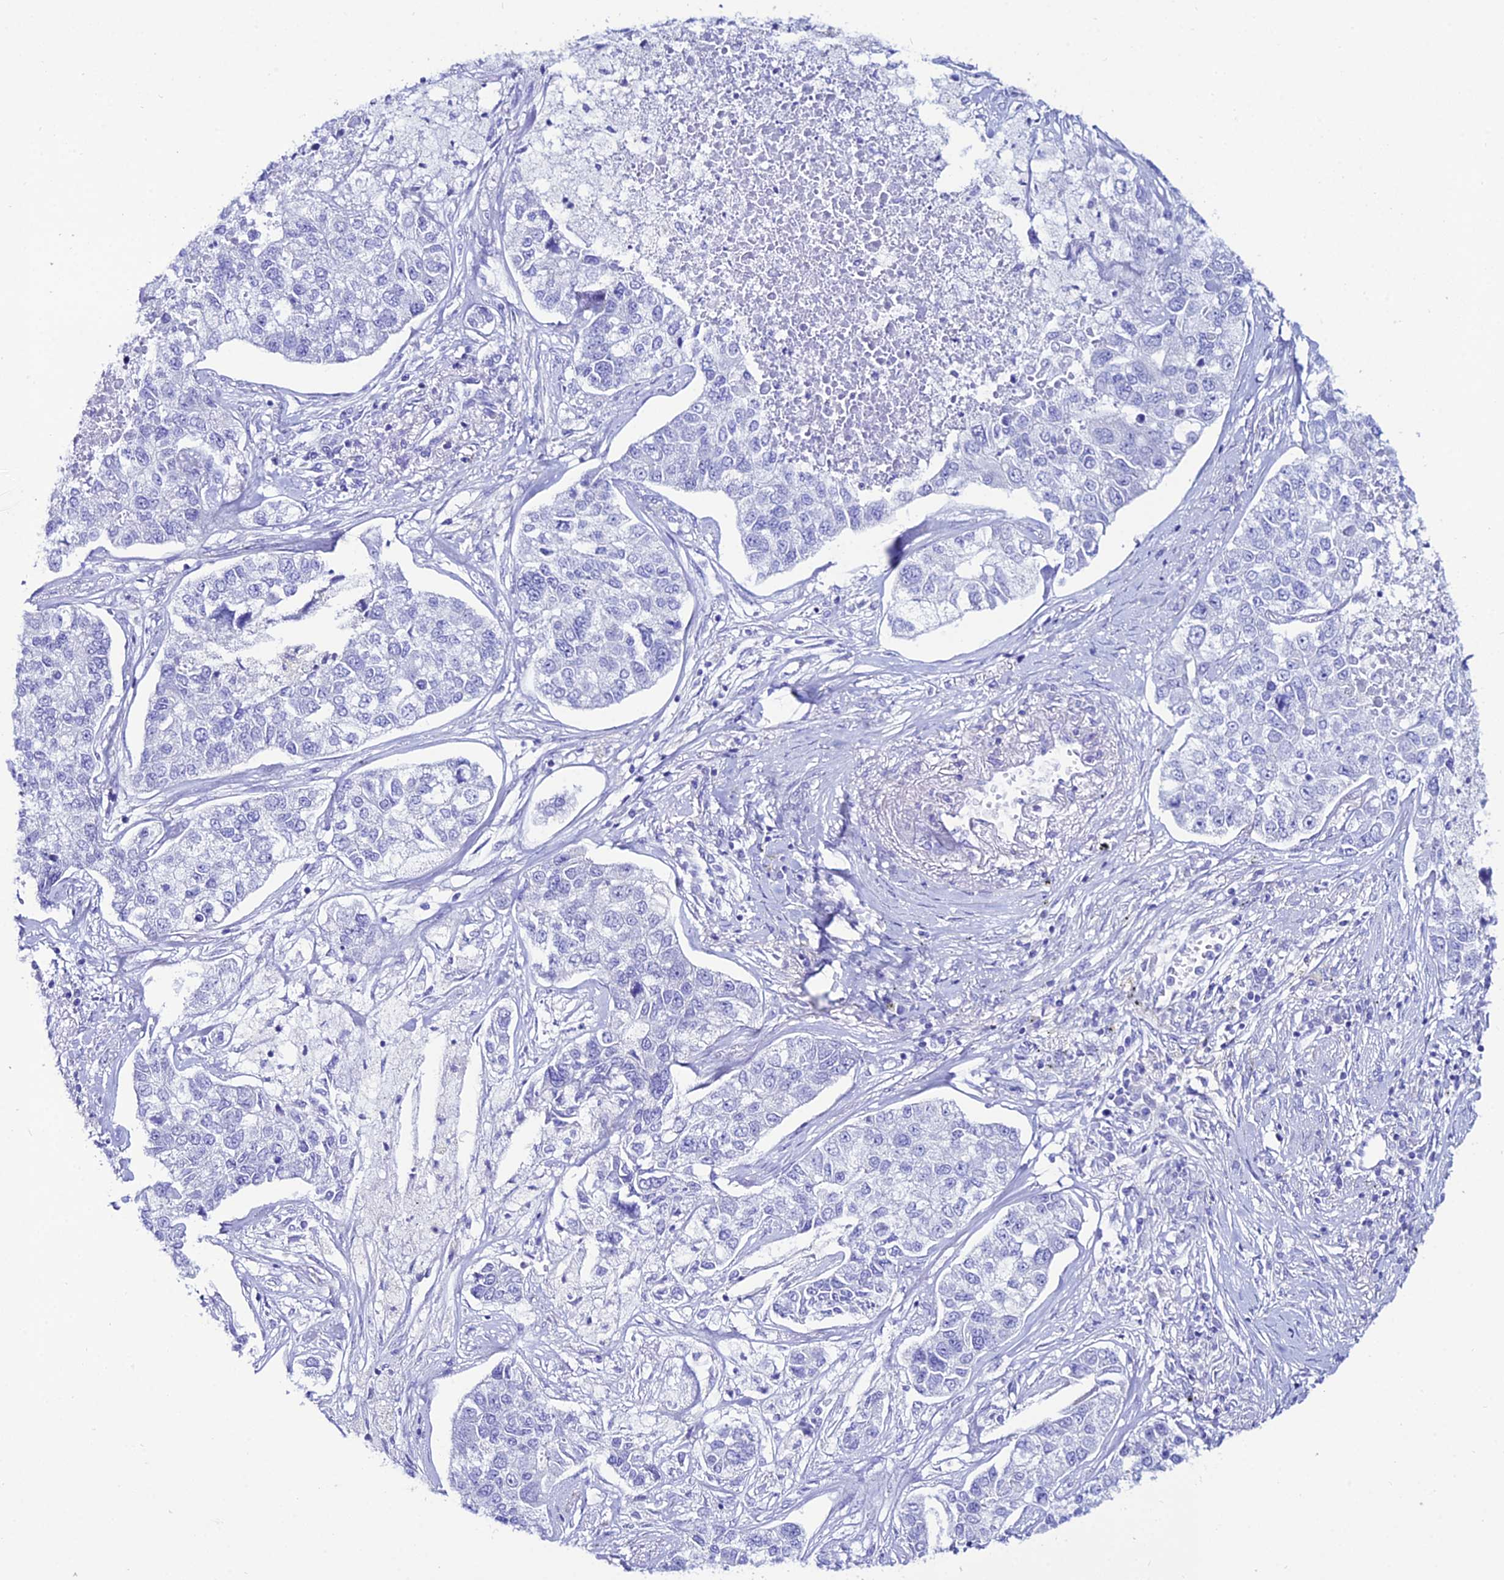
{"staining": {"intensity": "negative", "quantity": "none", "location": "none"}, "tissue": "lung cancer", "cell_type": "Tumor cells", "image_type": "cancer", "snomed": [{"axis": "morphology", "description": "Adenocarcinoma, NOS"}, {"axis": "topography", "description": "Lung"}], "caption": "Immunohistochemistry (IHC) histopathology image of adenocarcinoma (lung) stained for a protein (brown), which demonstrates no staining in tumor cells. (Stains: DAB IHC with hematoxylin counter stain, Microscopy: brightfield microscopy at high magnification).", "gene": "OR4D5", "patient": {"sex": "male", "age": 49}}